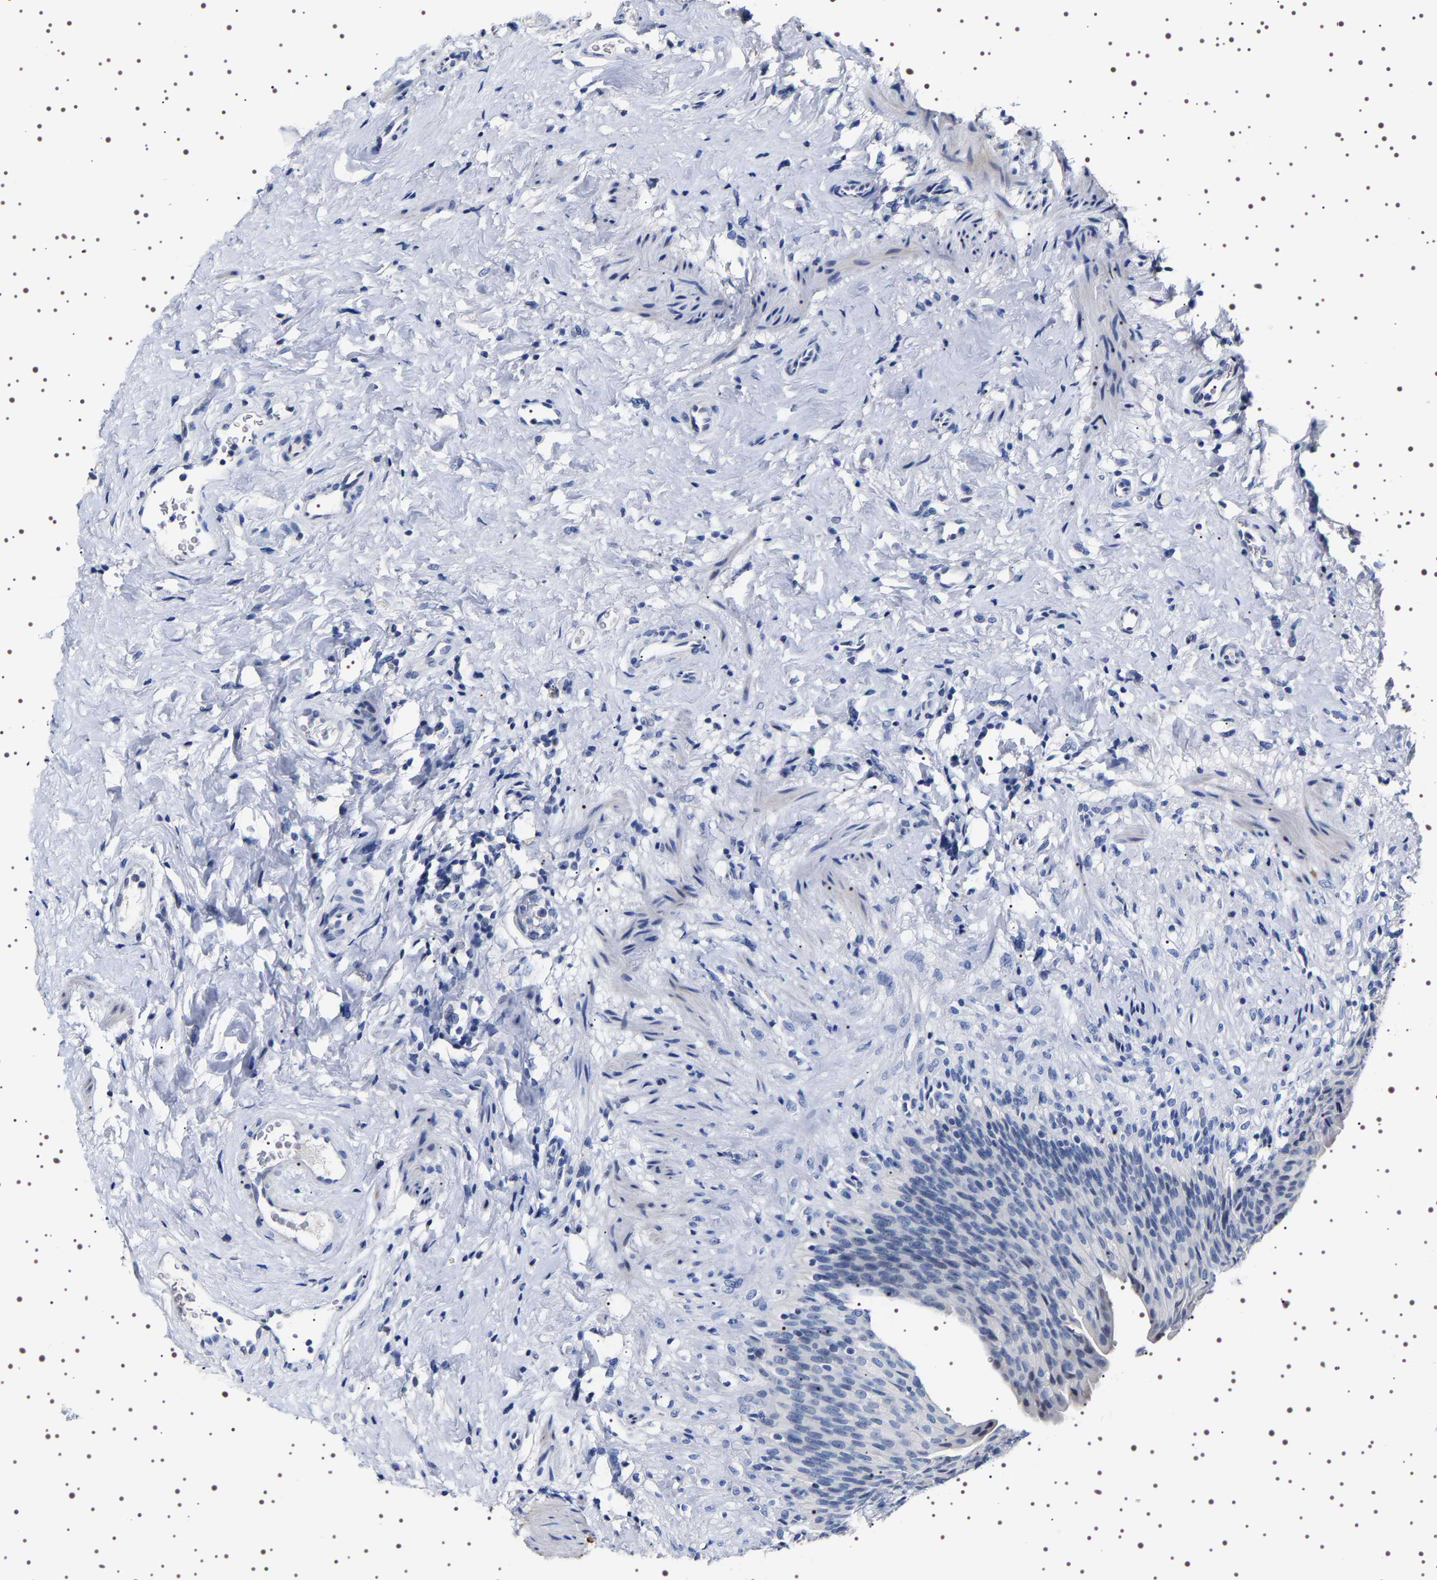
{"staining": {"intensity": "negative", "quantity": "none", "location": "none"}, "tissue": "urinary bladder", "cell_type": "Urothelial cells", "image_type": "normal", "snomed": [{"axis": "morphology", "description": "Normal tissue, NOS"}, {"axis": "topography", "description": "Urinary bladder"}], "caption": "Urinary bladder stained for a protein using immunohistochemistry (IHC) exhibits no expression urothelial cells.", "gene": "UBQLN3", "patient": {"sex": "female", "age": 79}}